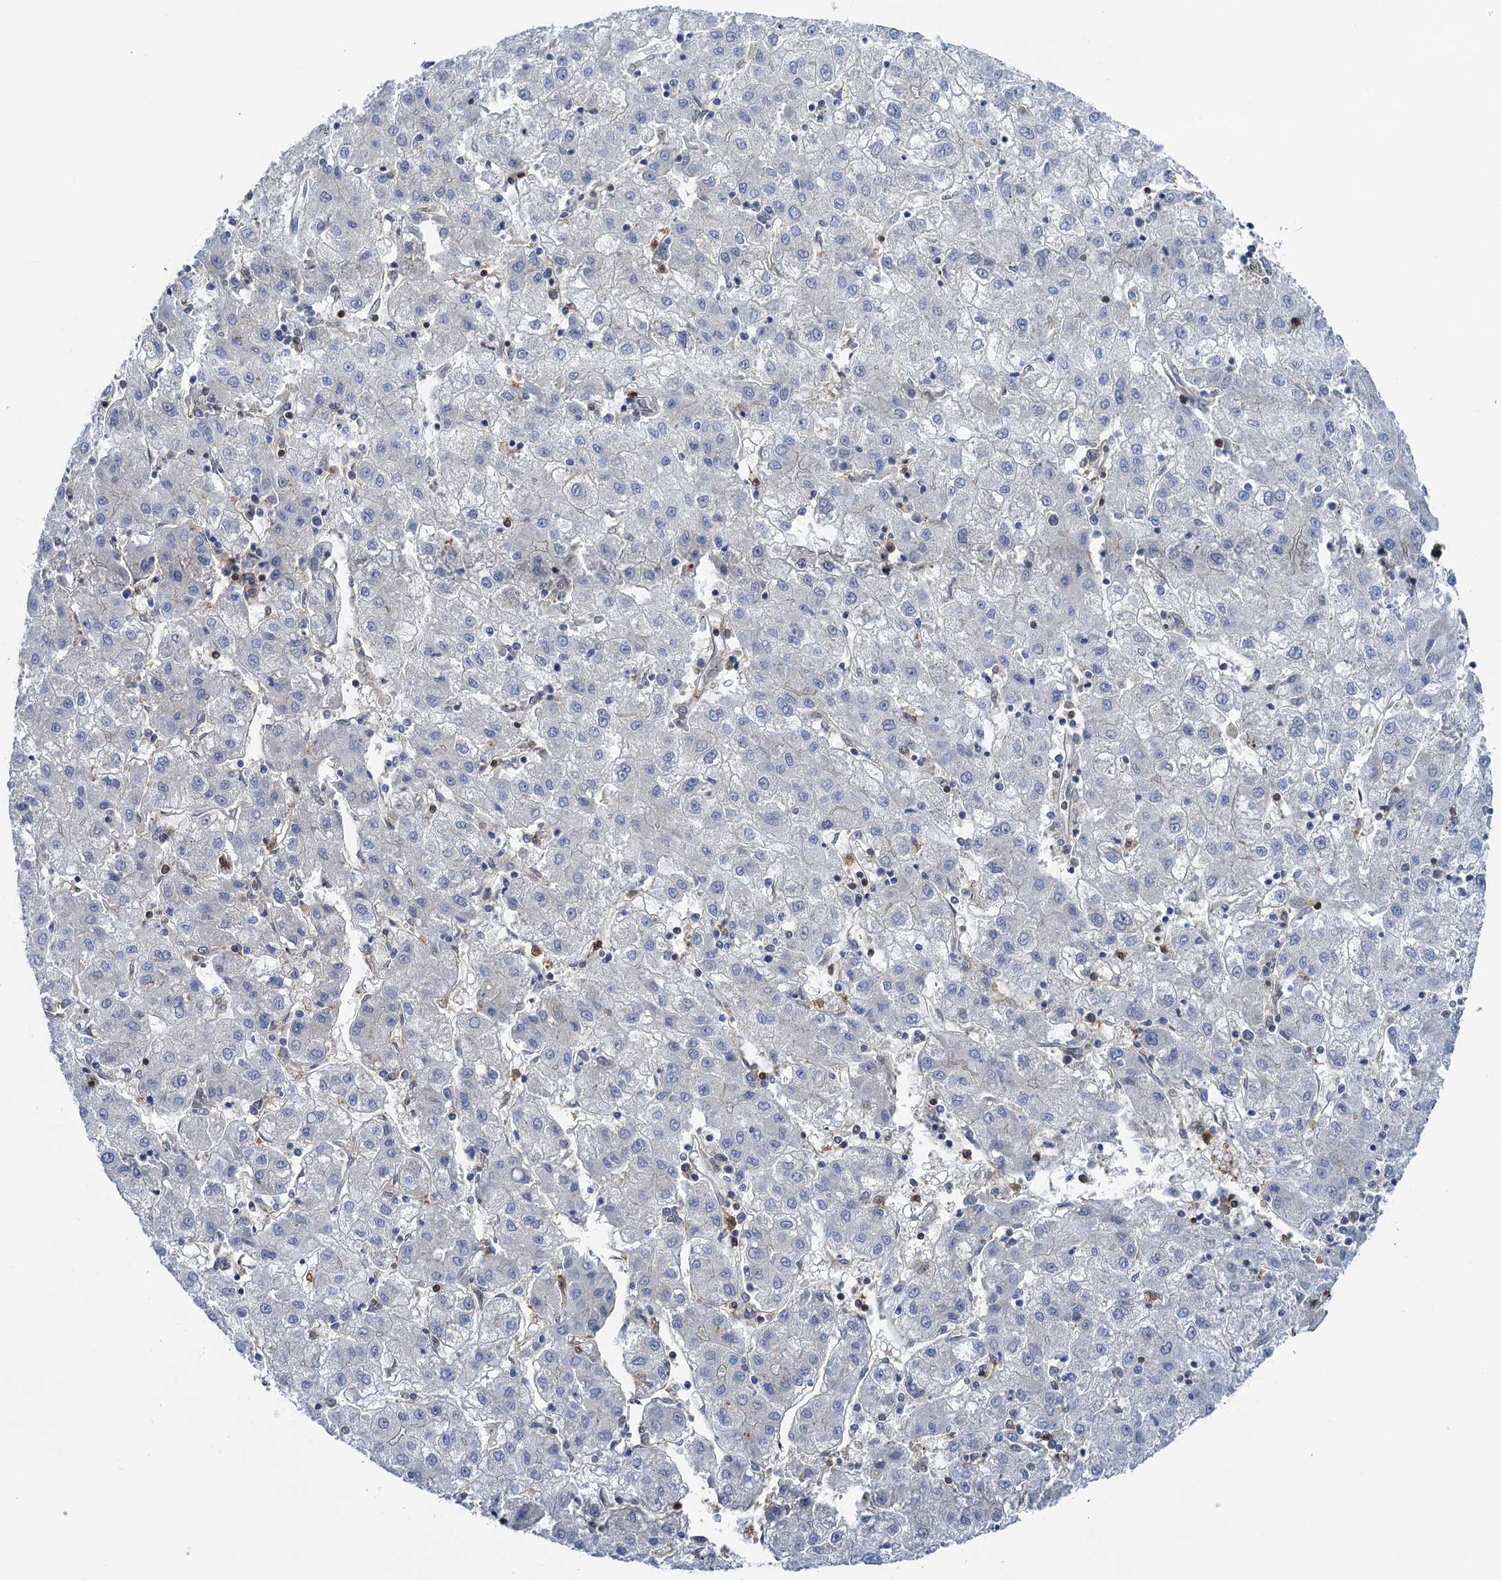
{"staining": {"intensity": "negative", "quantity": "none", "location": "none"}, "tissue": "liver cancer", "cell_type": "Tumor cells", "image_type": "cancer", "snomed": [{"axis": "morphology", "description": "Carcinoma, Hepatocellular, NOS"}, {"axis": "topography", "description": "Liver"}], "caption": "This is an IHC photomicrograph of liver cancer. There is no positivity in tumor cells.", "gene": "ZNF609", "patient": {"sex": "male", "age": 72}}